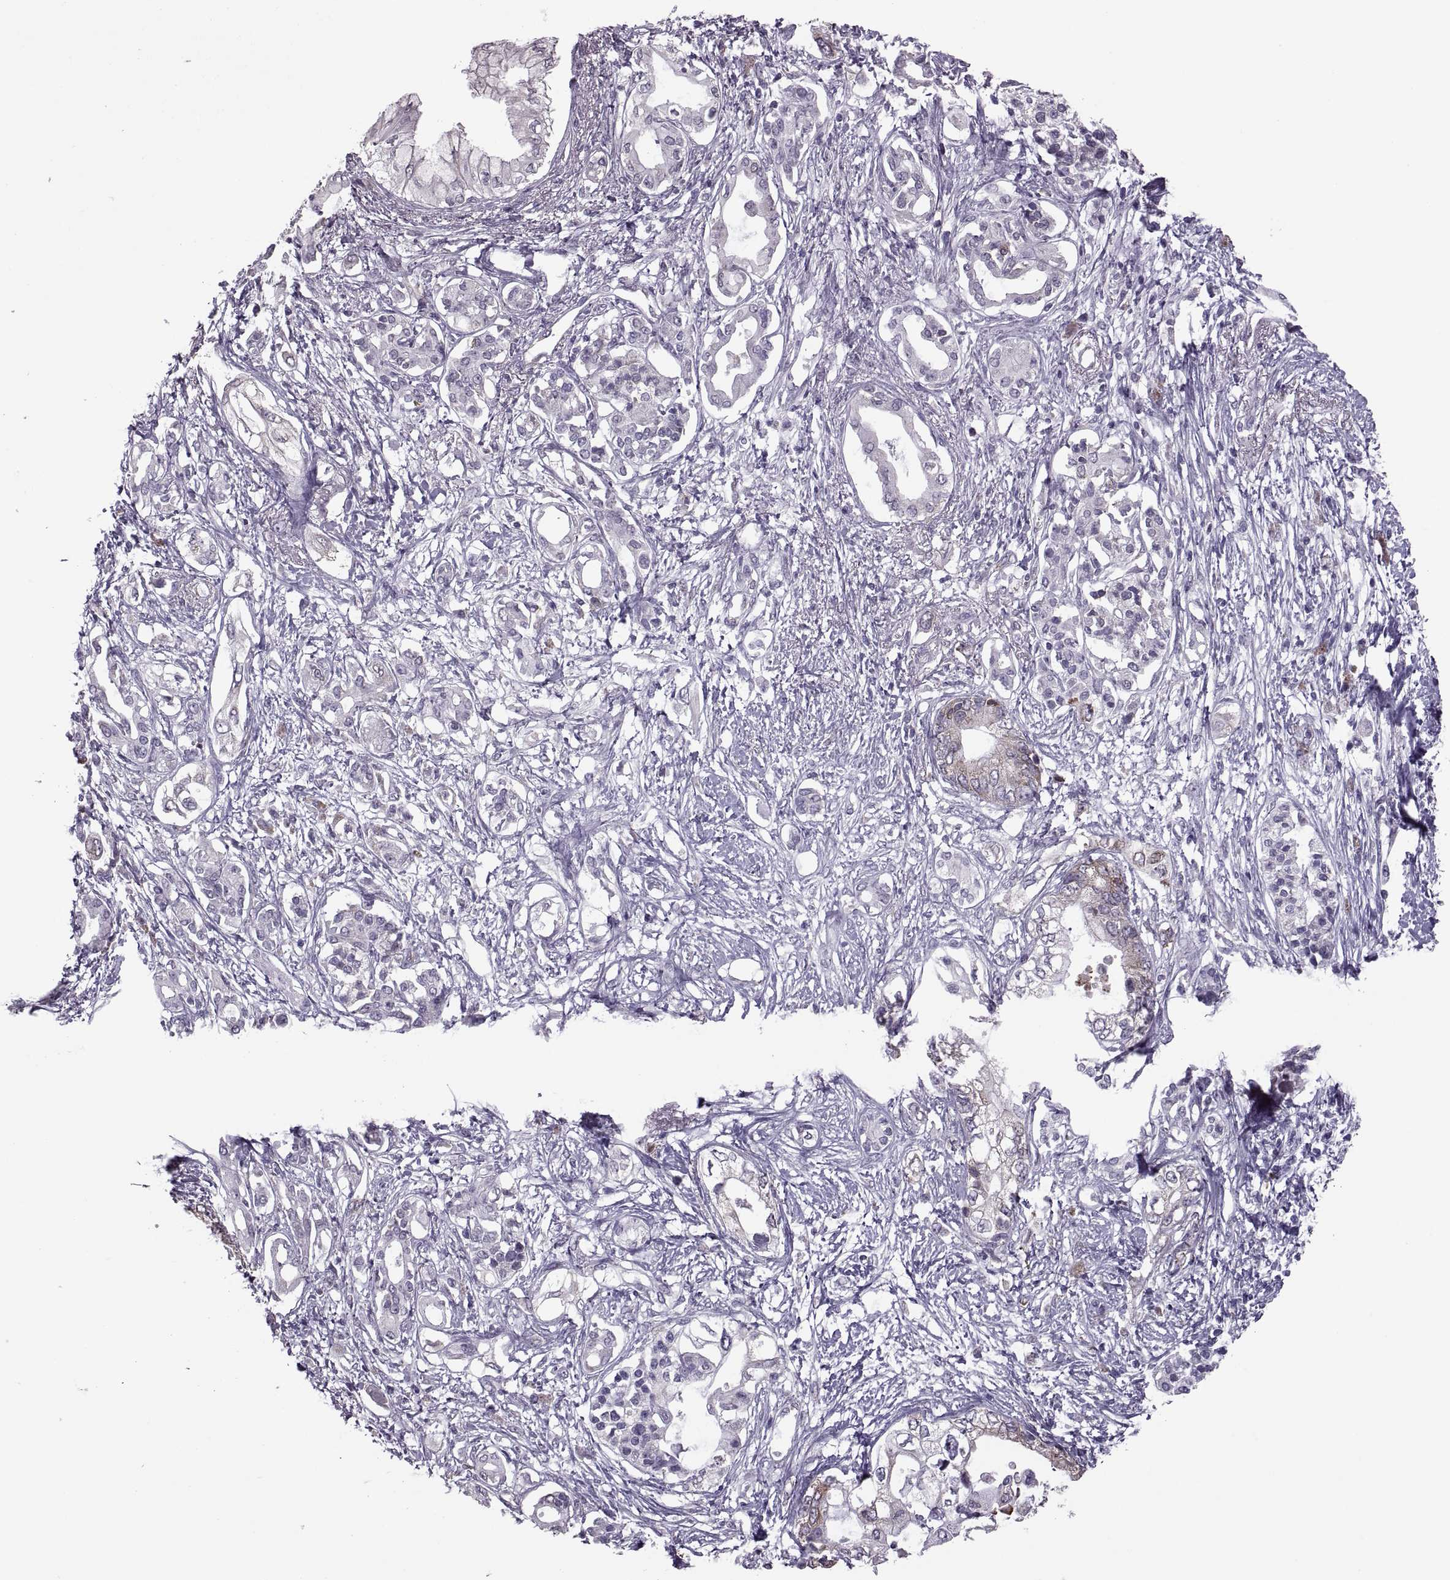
{"staining": {"intensity": "negative", "quantity": "none", "location": "none"}, "tissue": "pancreatic cancer", "cell_type": "Tumor cells", "image_type": "cancer", "snomed": [{"axis": "morphology", "description": "Adenocarcinoma, NOS"}, {"axis": "topography", "description": "Pancreas"}], "caption": "The micrograph demonstrates no staining of tumor cells in pancreatic cancer.", "gene": "PABPC1", "patient": {"sex": "female", "age": 63}}